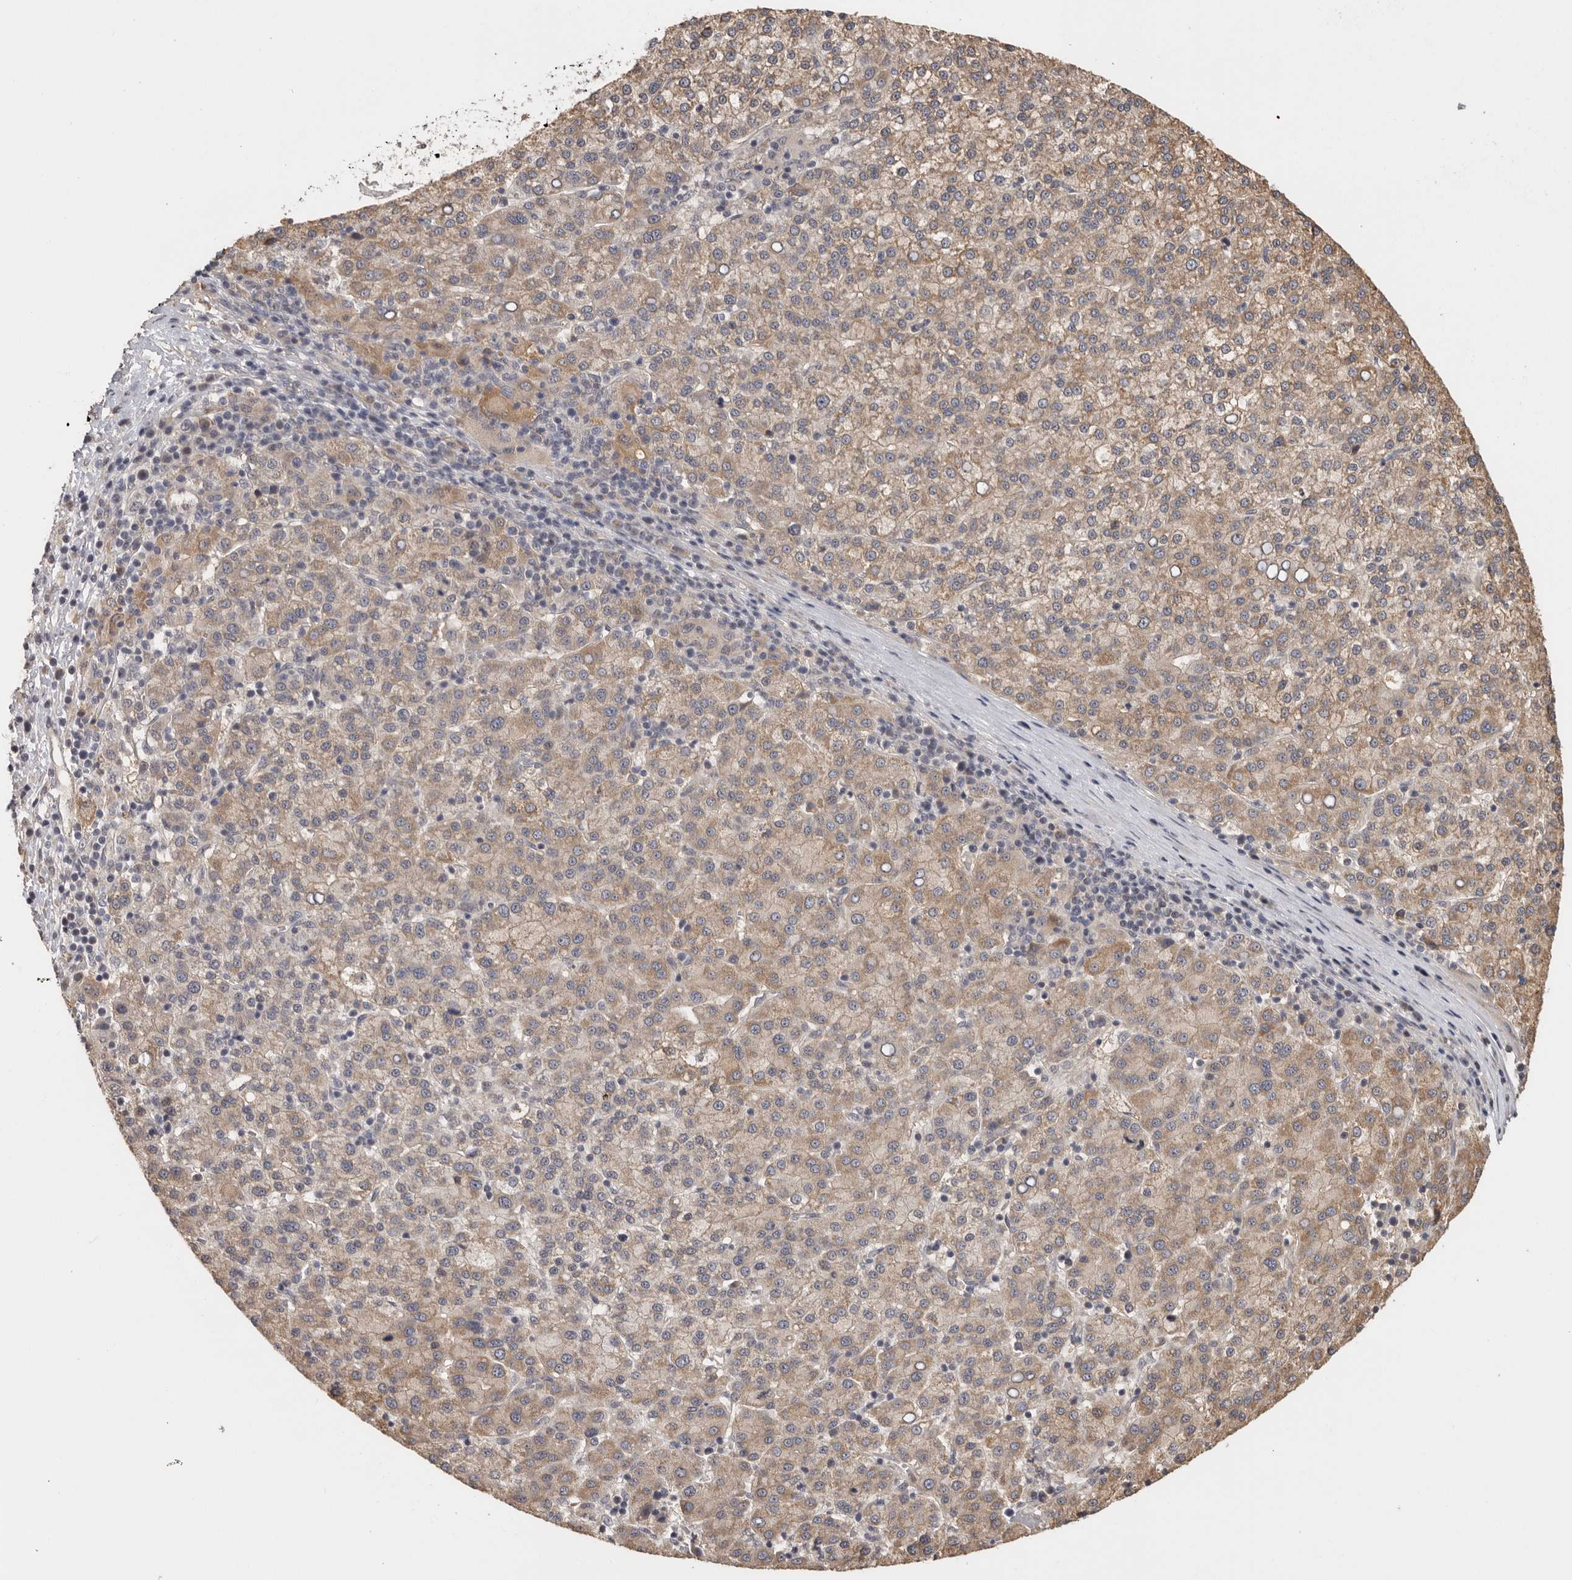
{"staining": {"intensity": "moderate", "quantity": ">75%", "location": "cytoplasmic/membranous"}, "tissue": "liver cancer", "cell_type": "Tumor cells", "image_type": "cancer", "snomed": [{"axis": "morphology", "description": "Carcinoma, Hepatocellular, NOS"}, {"axis": "topography", "description": "Liver"}], "caption": "Immunohistochemical staining of liver hepatocellular carcinoma exhibits moderate cytoplasmic/membranous protein staining in approximately >75% of tumor cells.", "gene": "BAIAP2", "patient": {"sex": "female", "age": 58}}